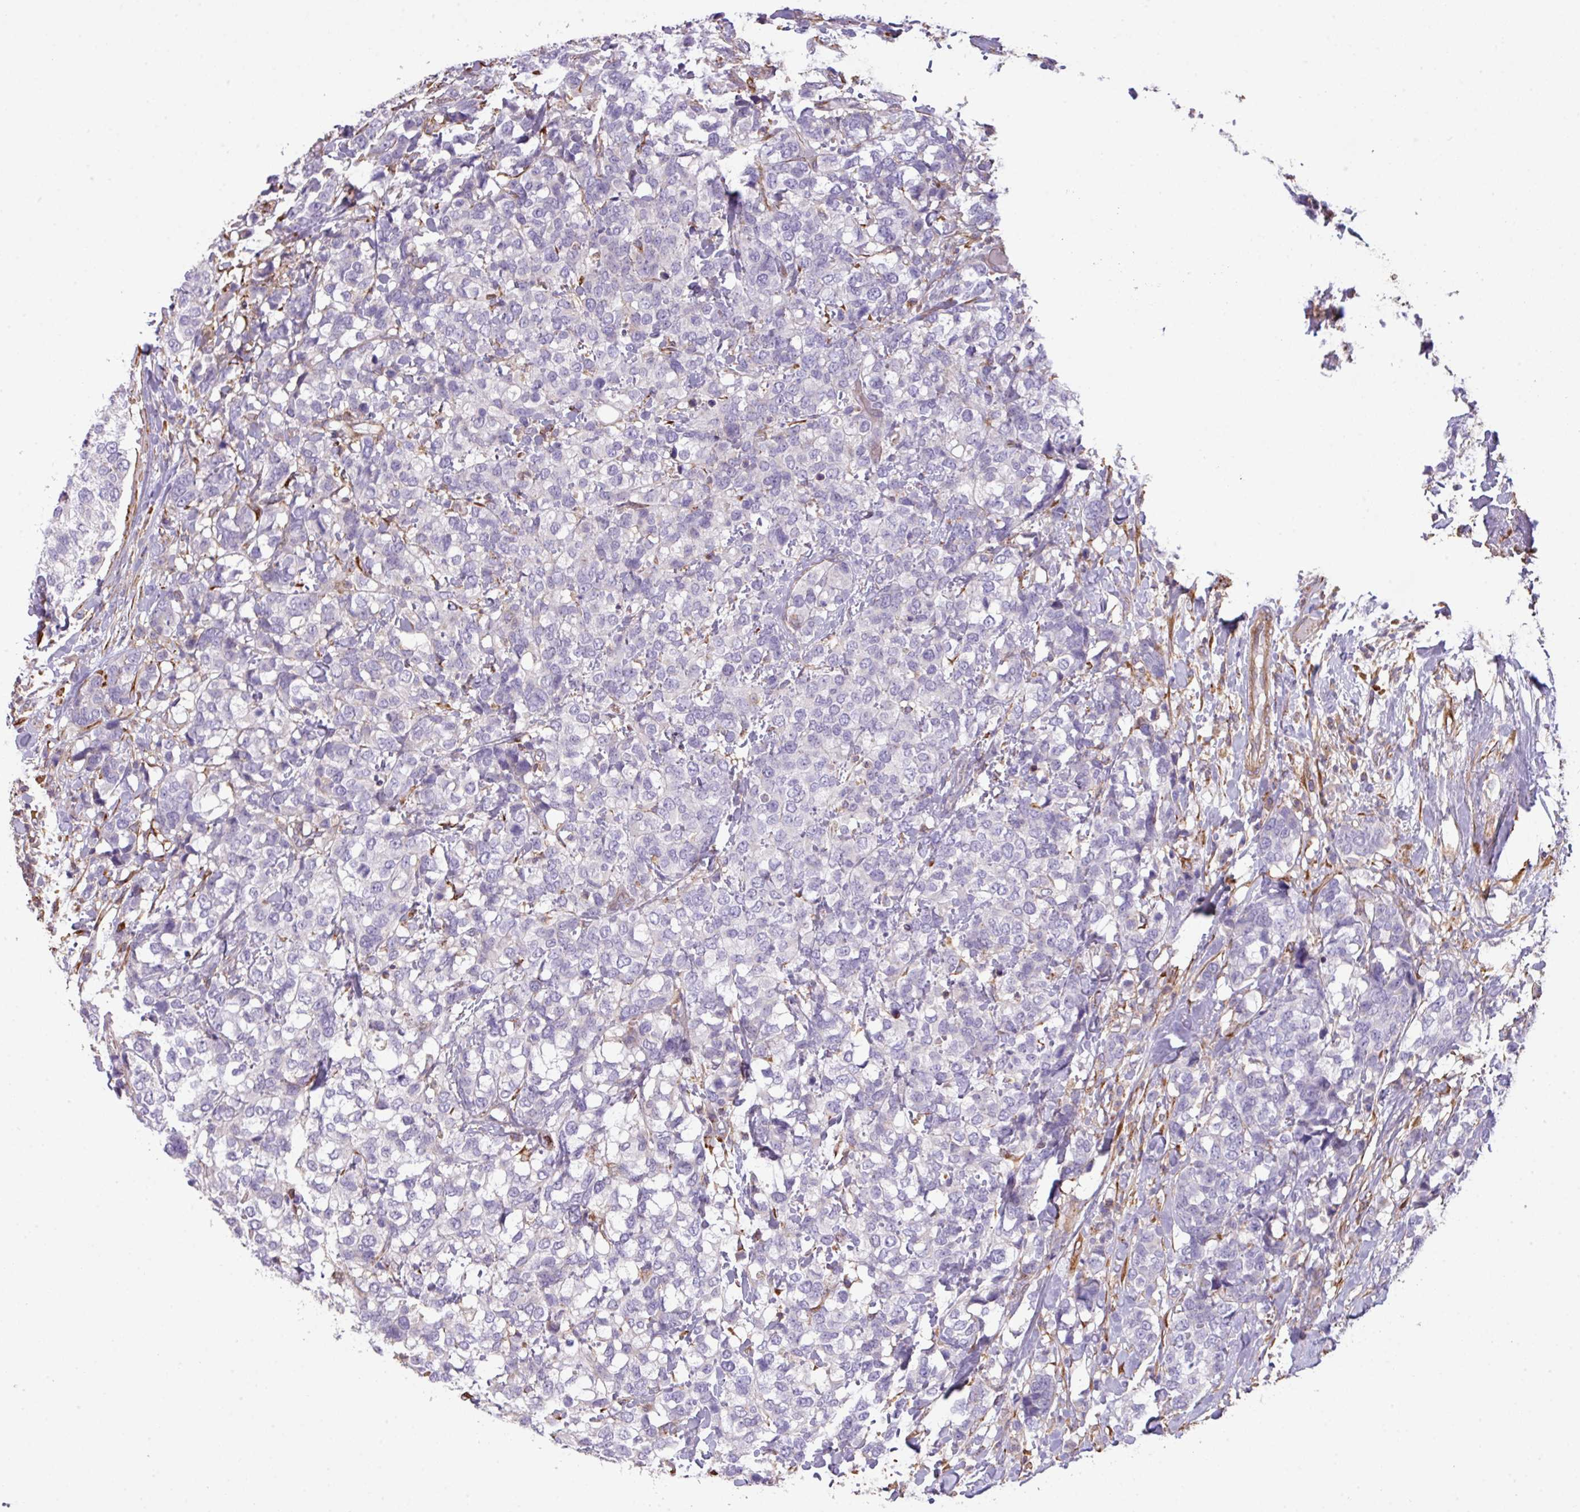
{"staining": {"intensity": "negative", "quantity": "none", "location": "none"}, "tissue": "breast cancer", "cell_type": "Tumor cells", "image_type": "cancer", "snomed": [{"axis": "morphology", "description": "Lobular carcinoma"}, {"axis": "topography", "description": "Breast"}], "caption": "IHC histopathology image of neoplastic tissue: breast cancer (lobular carcinoma) stained with DAB shows no significant protein positivity in tumor cells.", "gene": "LRRC41", "patient": {"sex": "female", "age": 59}}